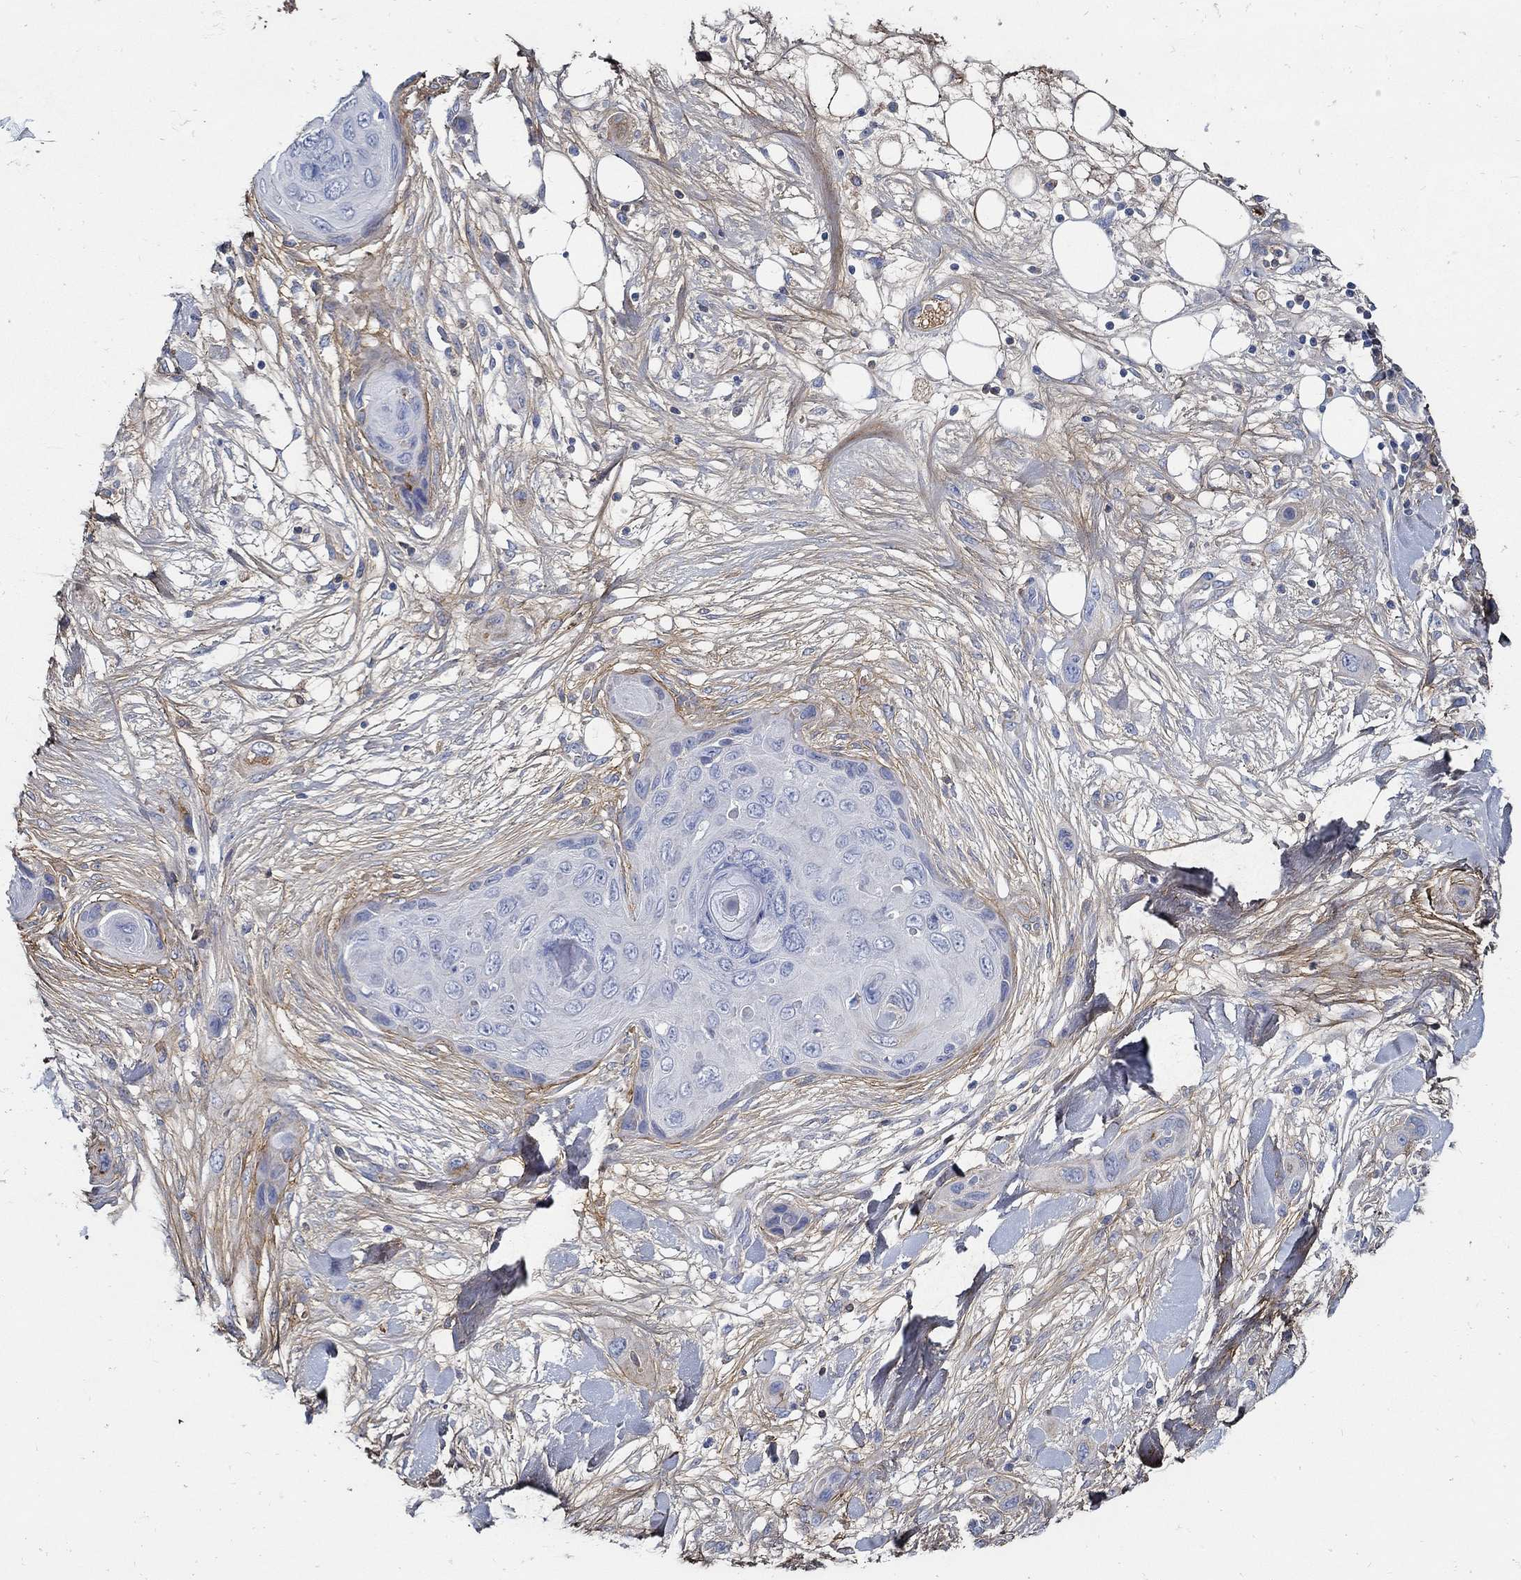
{"staining": {"intensity": "negative", "quantity": "none", "location": "none"}, "tissue": "skin cancer", "cell_type": "Tumor cells", "image_type": "cancer", "snomed": [{"axis": "morphology", "description": "Squamous cell carcinoma, NOS"}, {"axis": "topography", "description": "Skin"}], "caption": "An image of human skin cancer (squamous cell carcinoma) is negative for staining in tumor cells. (DAB immunohistochemistry (IHC) with hematoxylin counter stain).", "gene": "TGFBI", "patient": {"sex": "male", "age": 79}}